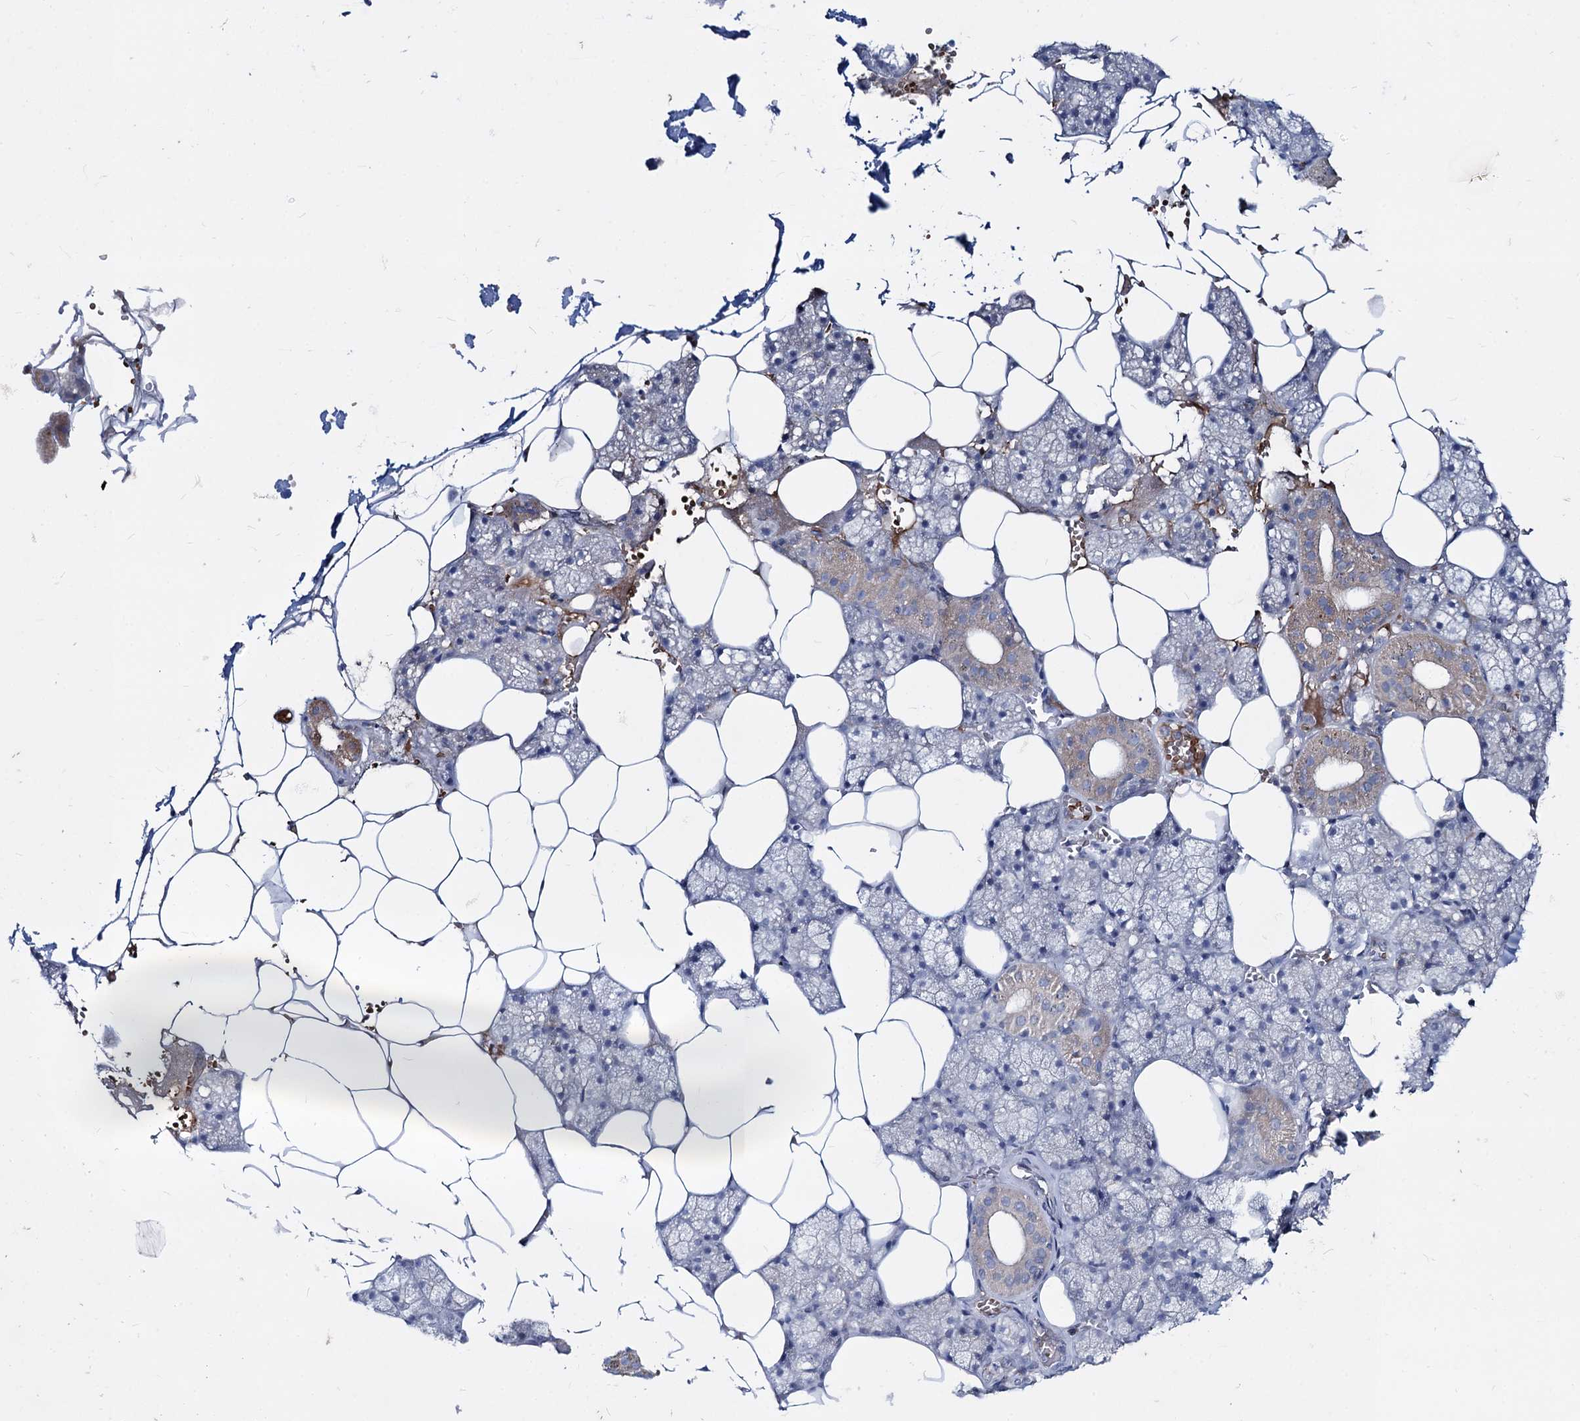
{"staining": {"intensity": "weak", "quantity": "<25%", "location": "cytoplasmic/membranous"}, "tissue": "salivary gland", "cell_type": "Glandular cells", "image_type": "normal", "snomed": [{"axis": "morphology", "description": "Normal tissue, NOS"}, {"axis": "topography", "description": "Salivary gland"}], "caption": "Salivary gland stained for a protein using immunohistochemistry (IHC) demonstrates no positivity glandular cells.", "gene": "RNF6", "patient": {"sex": "male", "age": 62}}